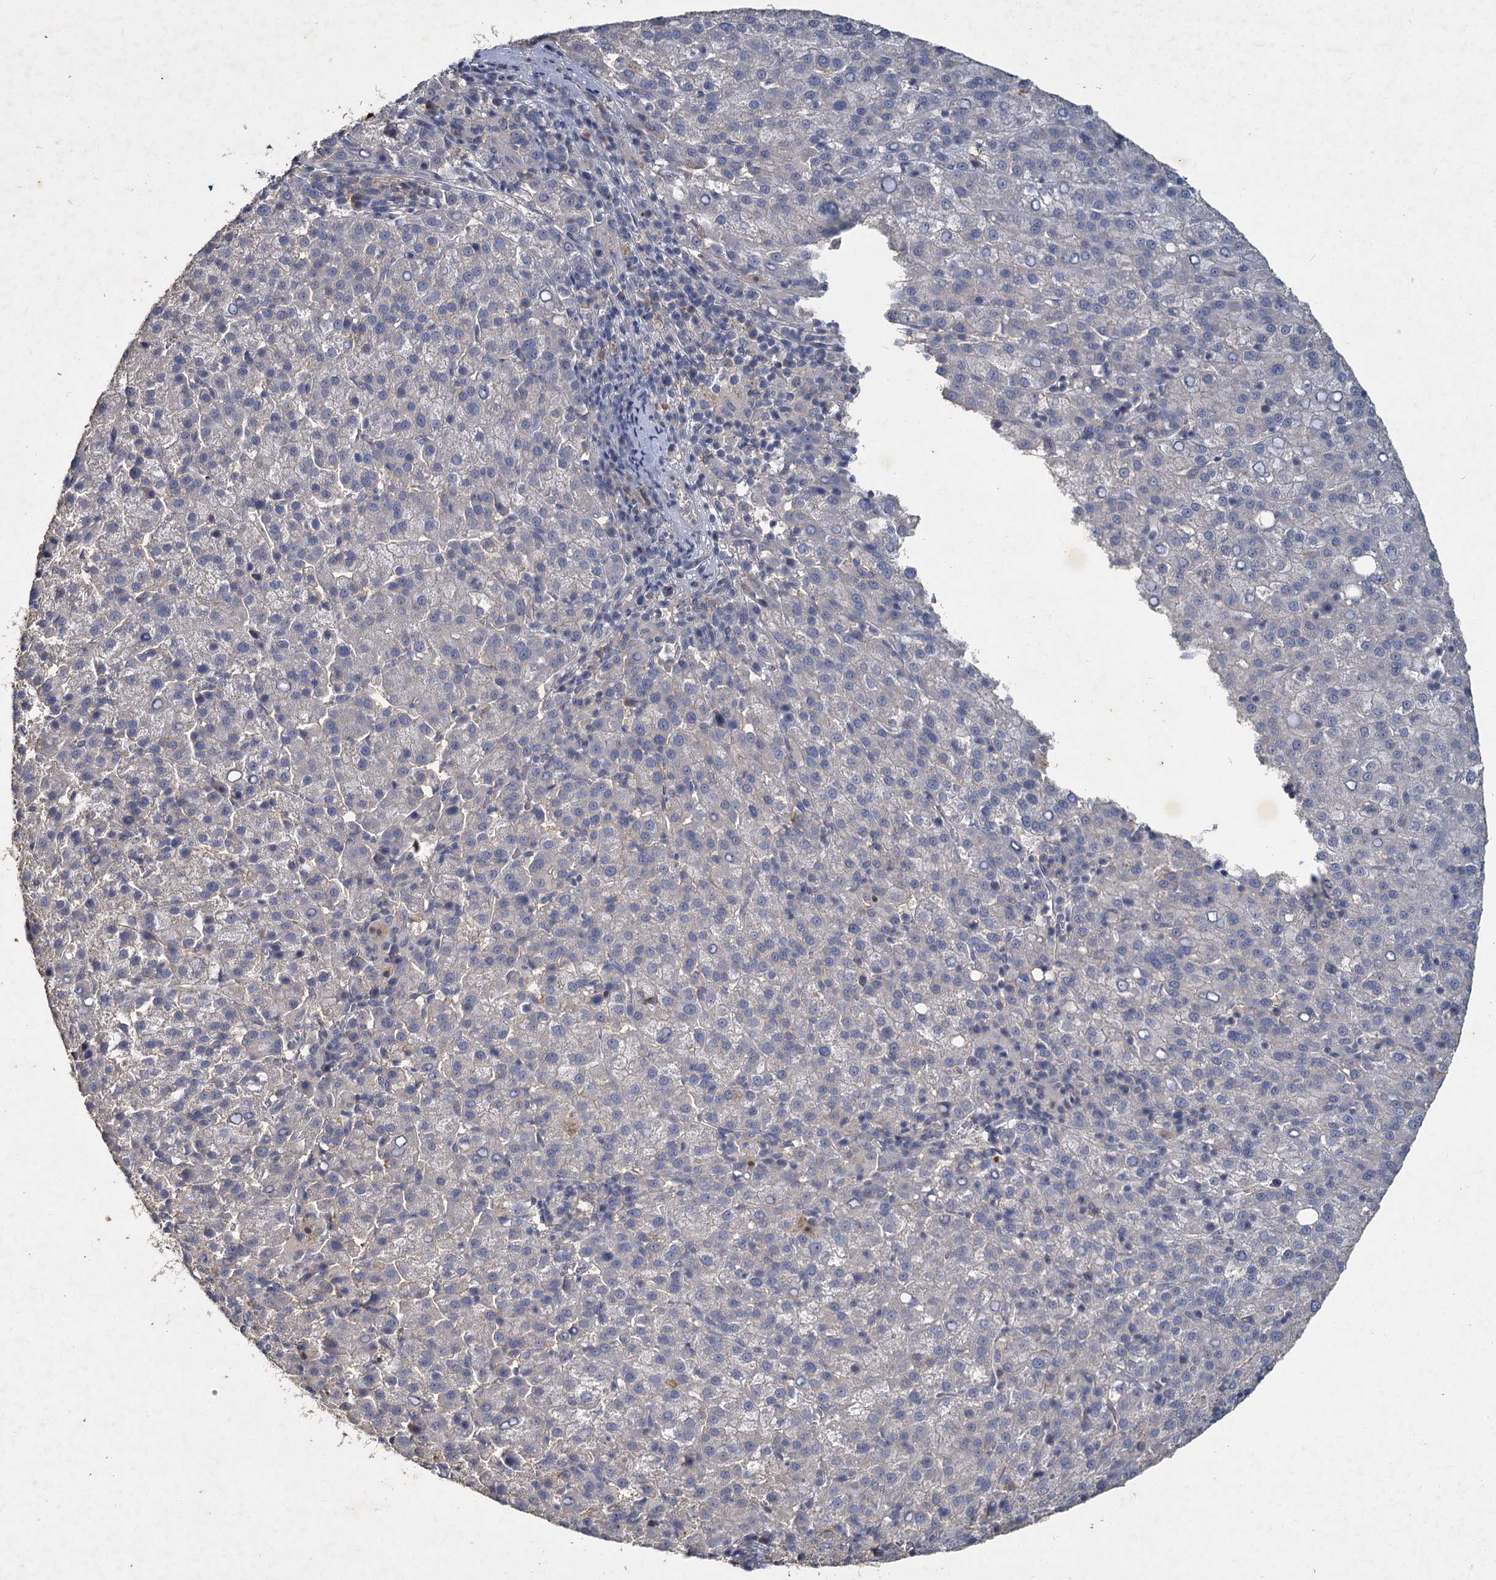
{"staining": {"intensity": "negative", "quantity": "none", "location": "none"}, "tissue": "liver cancer", "cell_type": "Tumor cells", "image_type": "cancer", "snomed": [{"axis": "morphology", "description": "Carcinoma, Hepatocellular, NOS"}, {"axis": "topography", "description": "Liver"}], "caption": "Hepatocellular carcinoma (liver) was stained to show a protein in brown. There is no significant staining in tumor cells.", "gene": "MUCL1", "patient": {"sex": "female", "age": 58}}